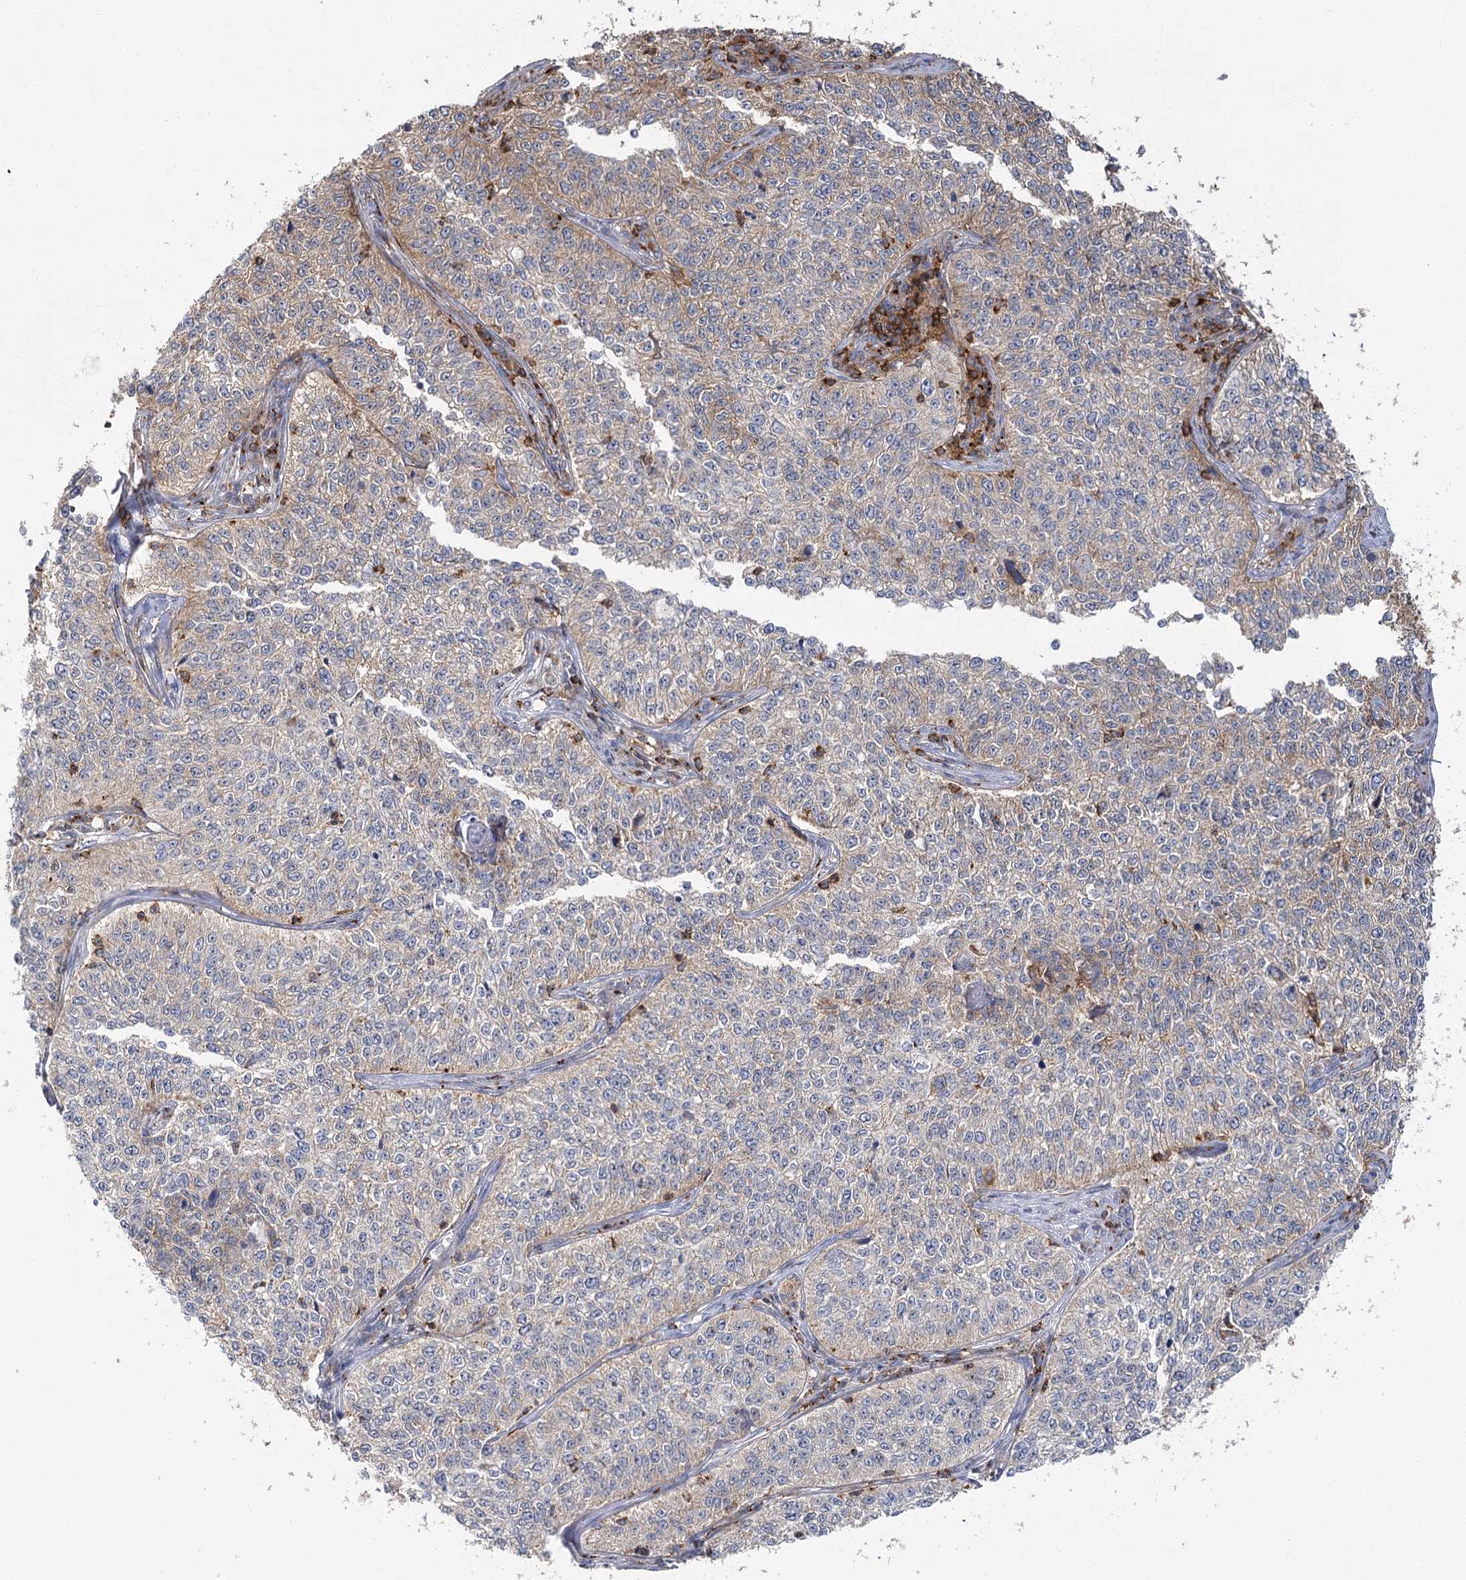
{"staining": {"intensity": "moderate", "quantity": "25%-75%", "location": "cytoplasmic/membranous"}, "tissue": "cervical cancer", "cell_type": "Tumor cells", "image_type": "cancer", "snomed": [{"axis": "morphology", "description": "Squamous cell carcinoma, NOS"}, {"axis": "topography", "description": "Cervix"}], "caption": "The micrograph shows immunohistochemical staining of cervical cancer (squamous cell carcinoma). There is moderate cytoplasmic/membranous expression is seen in approximately 25%-75% of tumor cells.", "gene": "SEC24B", "patient": {"sex": "female", "age": 35}}